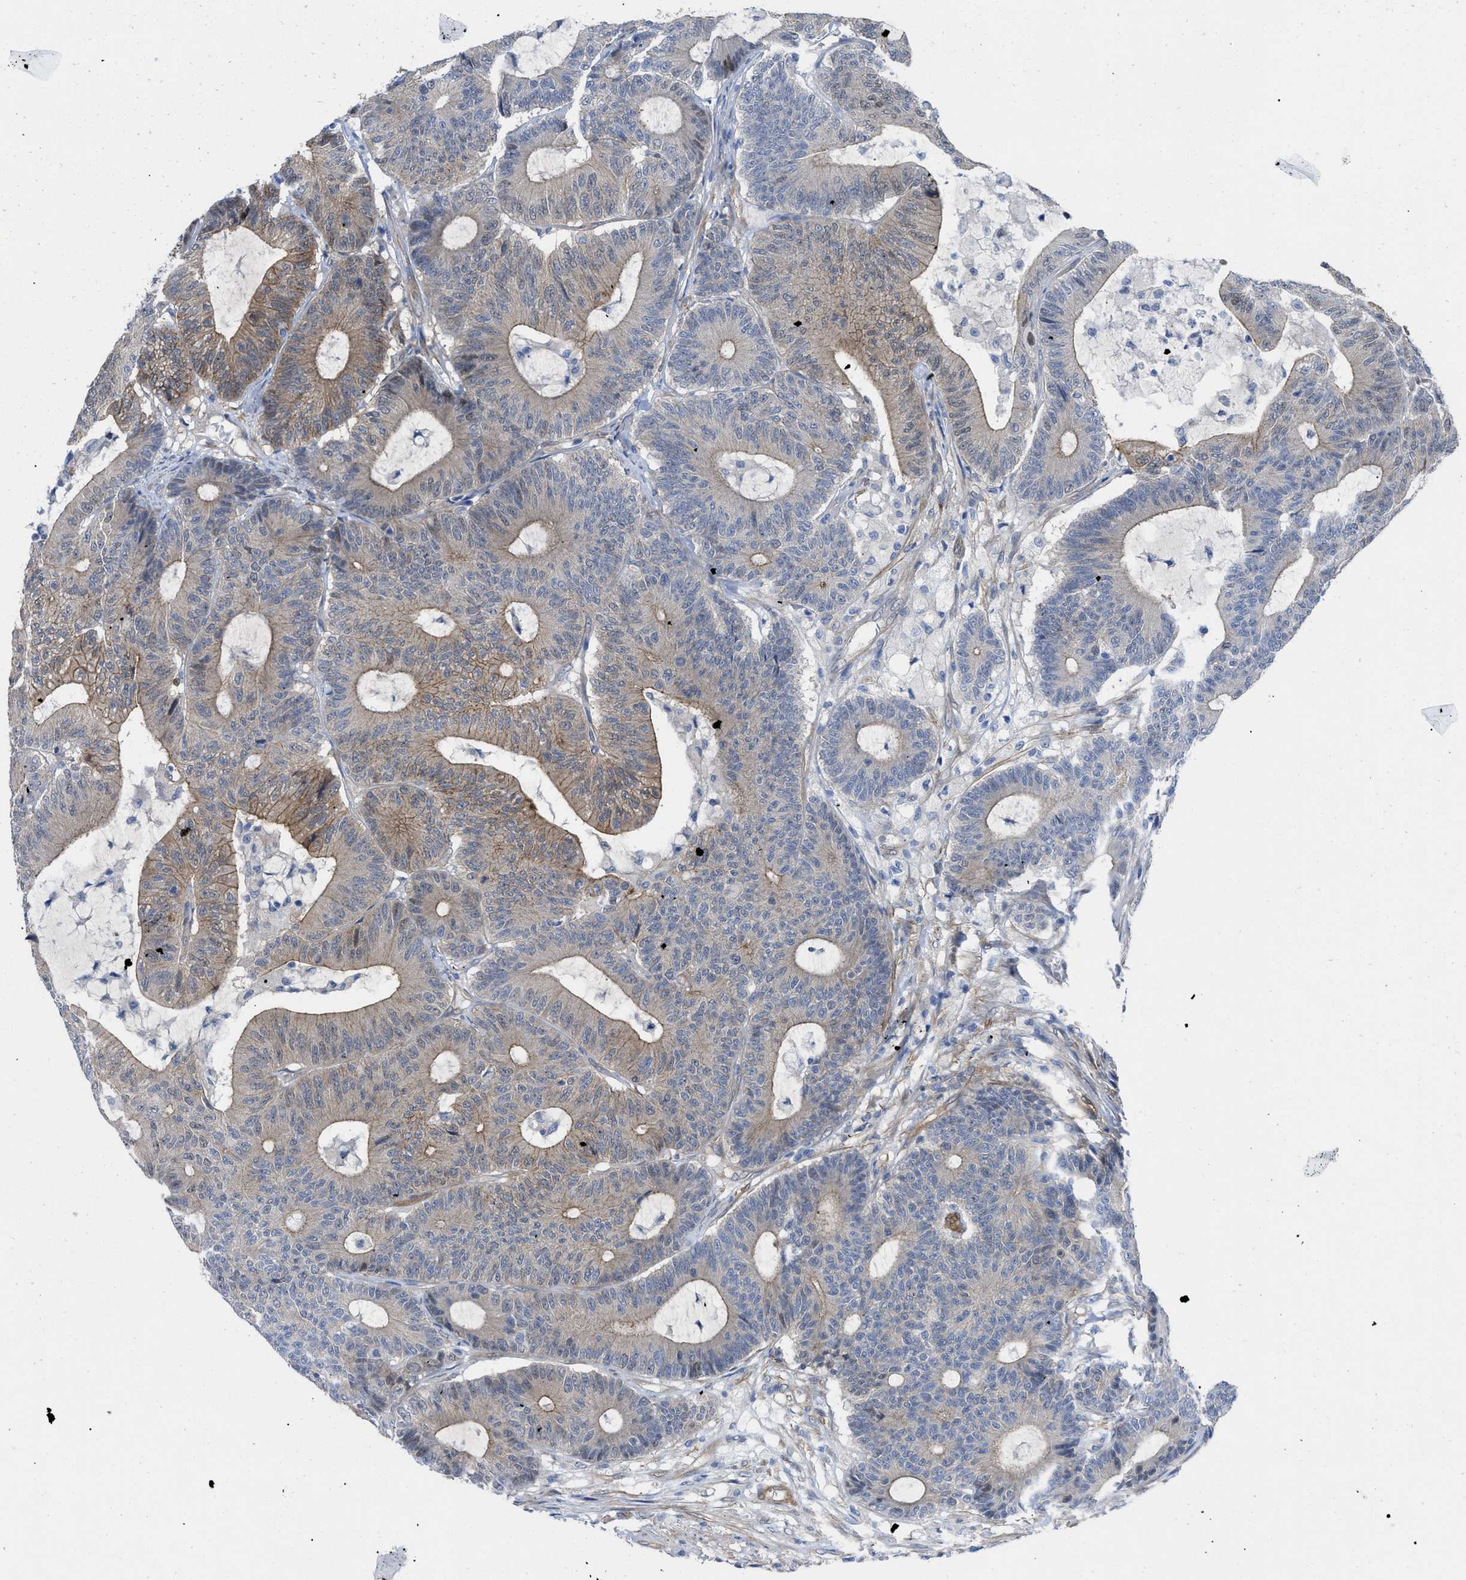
{"staining": {"intensity": "moderate", "quantity": "25%-75%", "location": "cytoplasmic/membranous"}, "tissue": "colorectal cancer", "cell_type": "Tumor cells", "image_type": "cancer", "snomed": [{"axis": "morphology", "description": "Adenocarcinoma, NOS"}, {"axis": "topography", "description": "Colon"}], "caption": "Colorectal cancer (adenocarcinoma) stained for a protein (brown) displays moderate cytoplasmic/membranous positive staining in approximately 25%-75% of tumor cells.", "gene": "PDLIM5", "patient": {"sex": "female", "age": 84}}